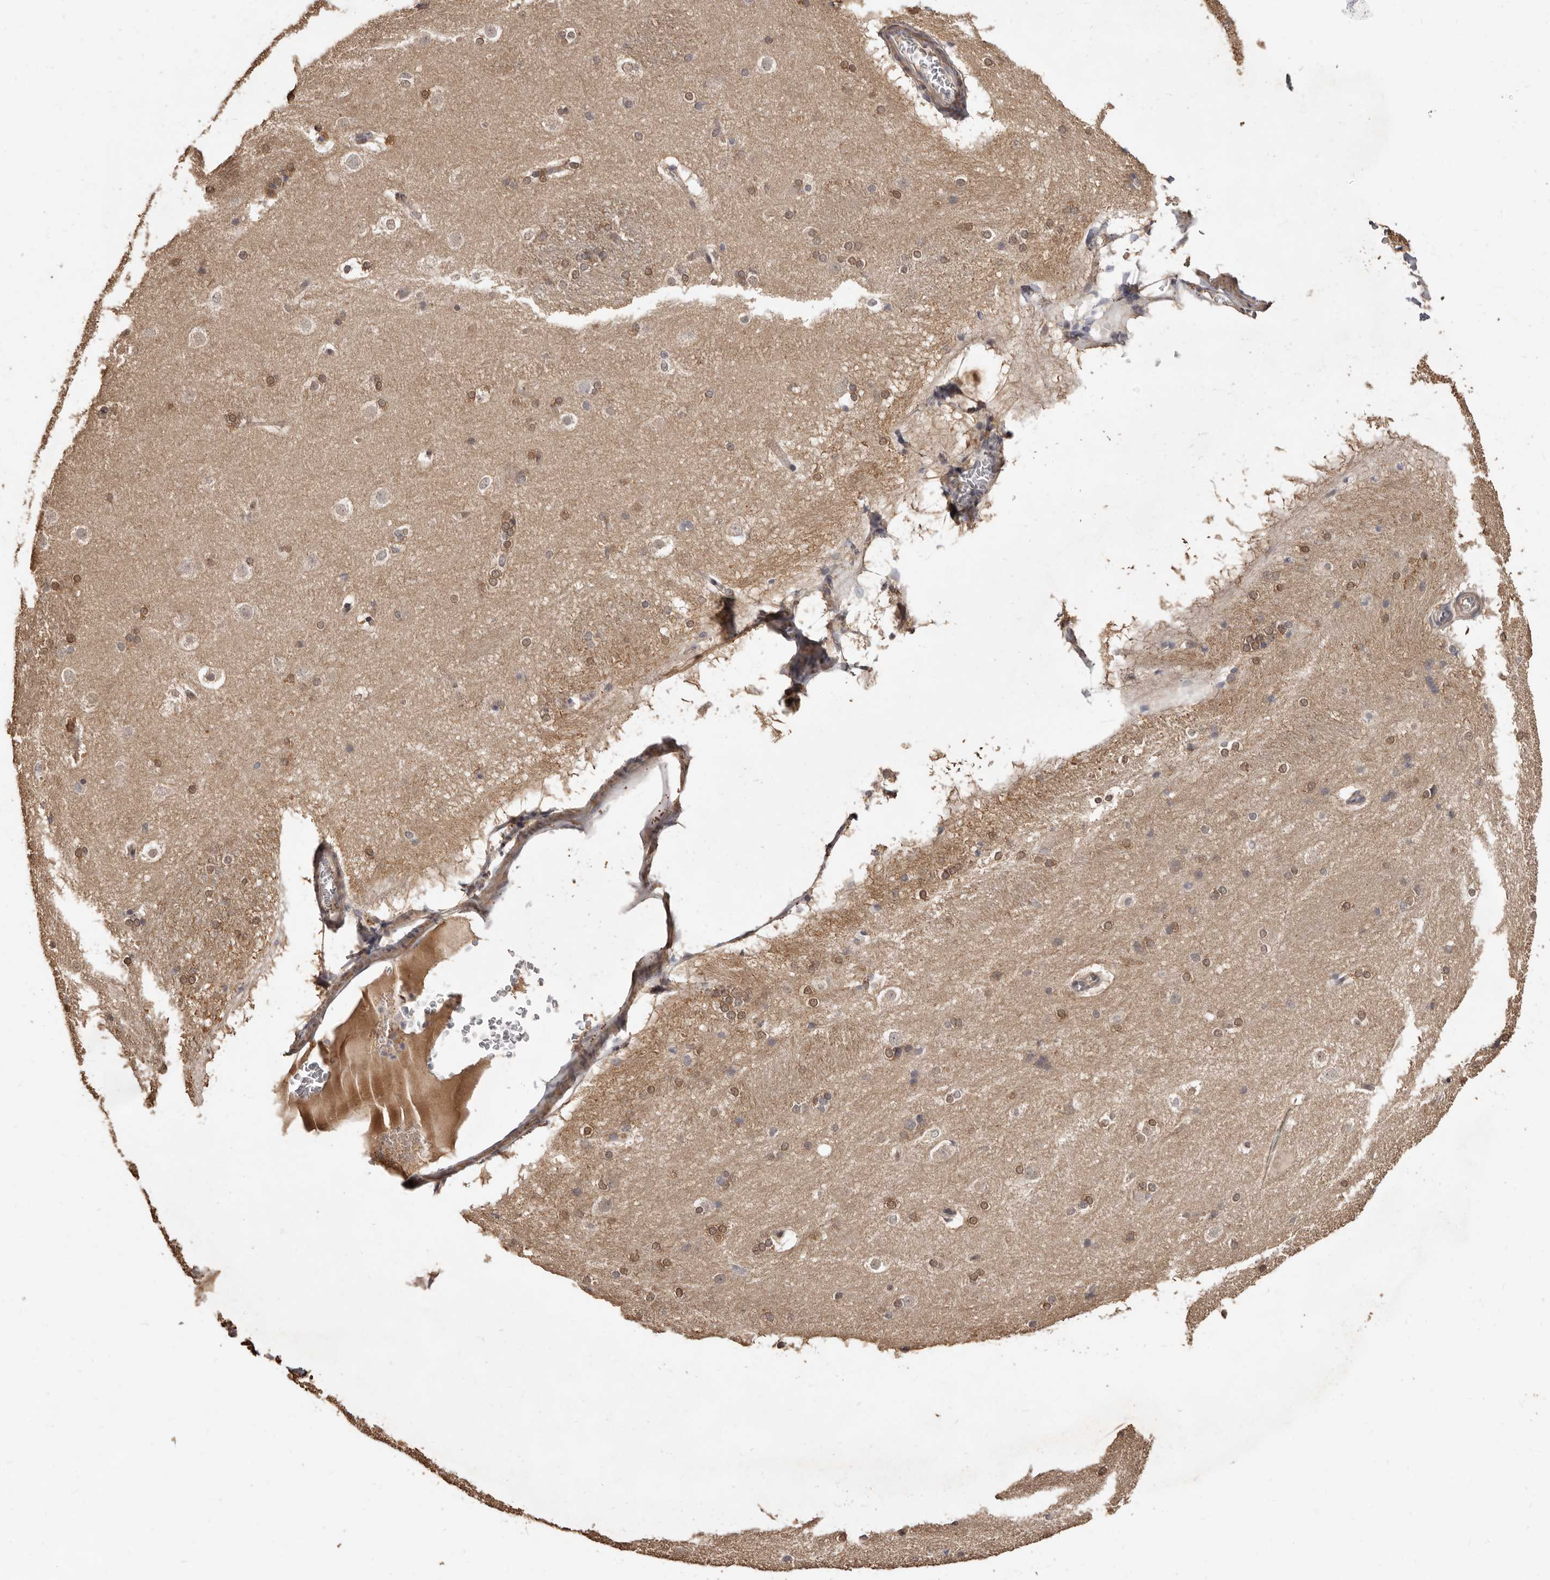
{"staining": {"intensity": "weak", "quantity": "25%-75%", "location": "cytoplasmic/membranous,nuclear"}, "tissue": "caudate", "cell_type": "Glial cells", "image_type": "normal", "snomed": [{"axis": "morphology", "description": "Normal tissue, NOS"}, {"axis": "topography", "description": "Lateral ventricle wall"}], "caption": "This is a micrograph of IHC staining of unremarkable caudate, which shows weak expression in the cytoplasmic/membranous,nuclear of glial cells.", "gene": "INAVA", "patient": {"sex": "female", "age": 19}}